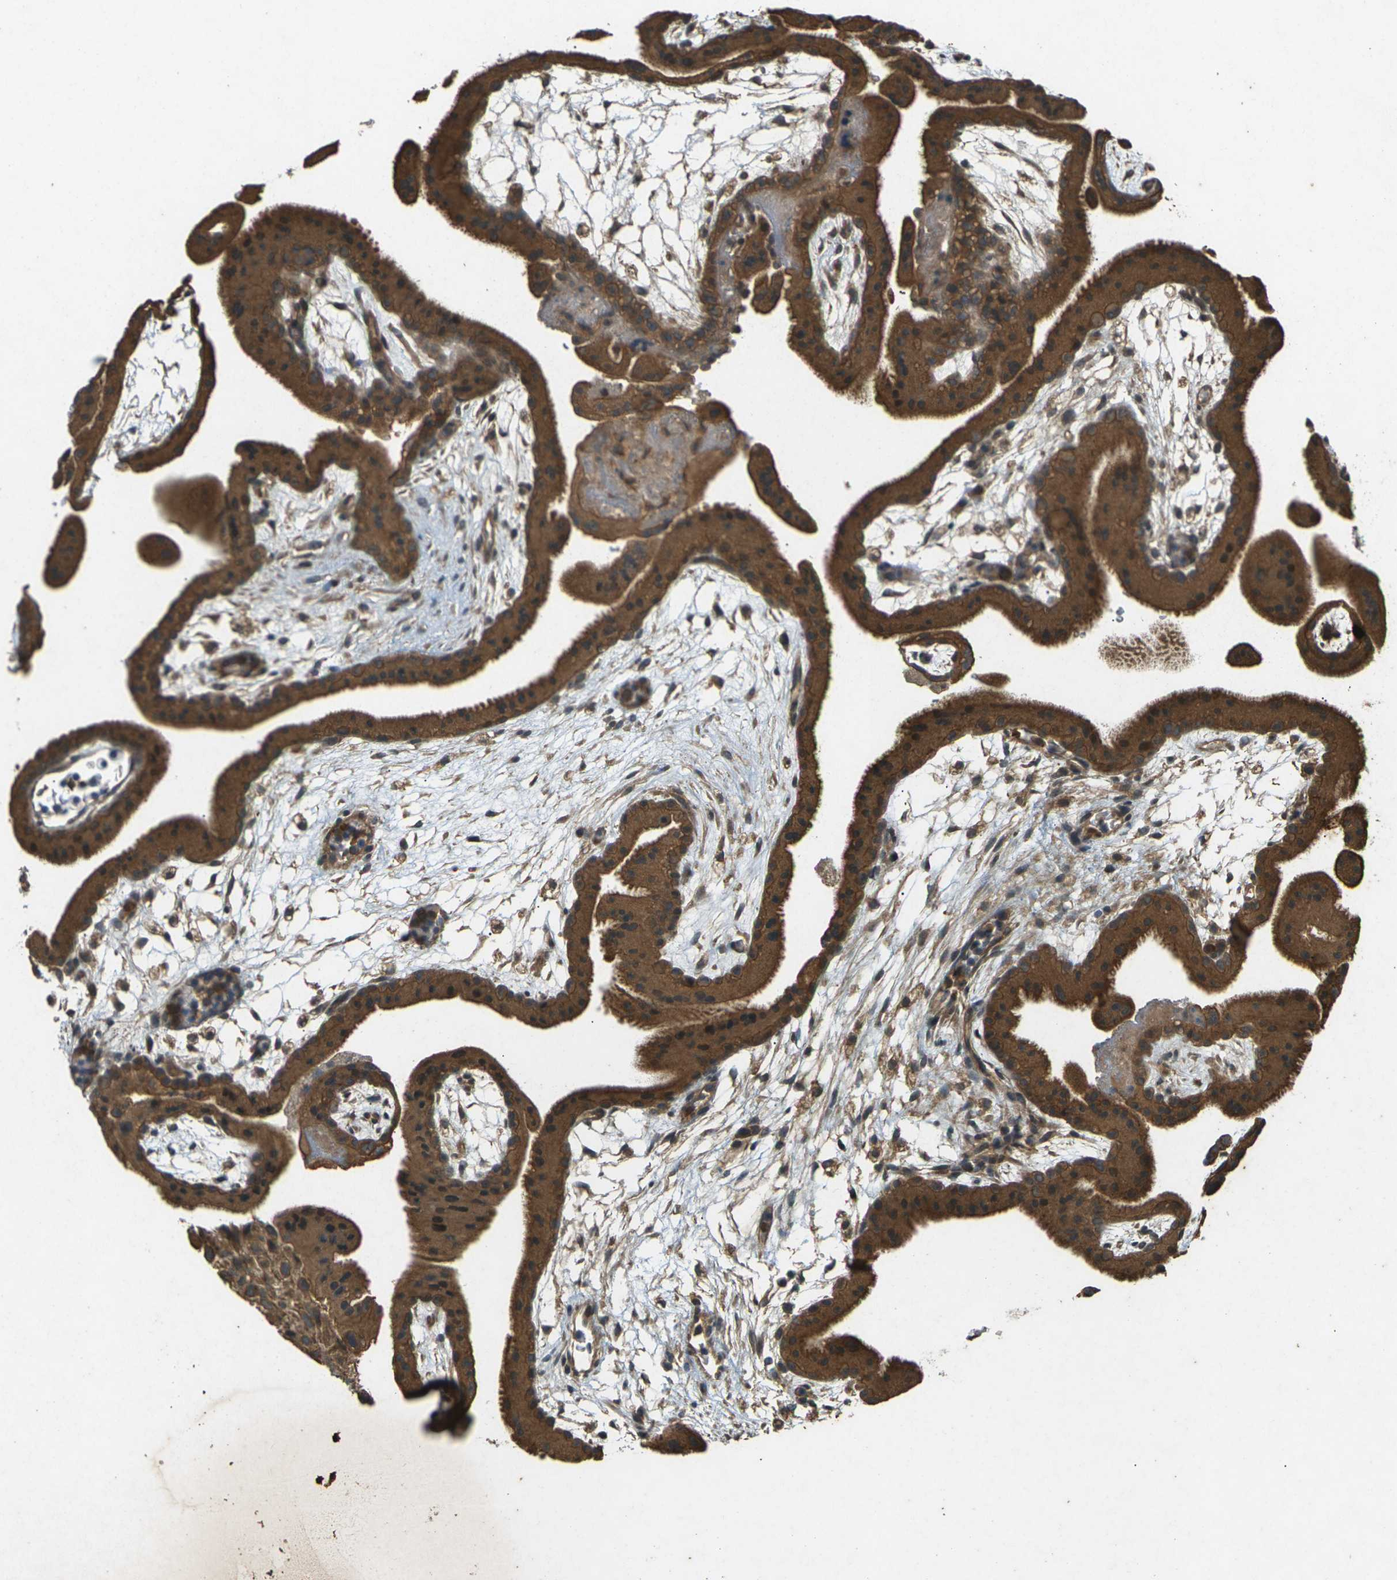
{"staining": {"intensity": "strong", "quantity": ">75%", "location": "cytoplasmic/membranous"}, "tissue": "placenta", "cell_type": "Trophoblastic cells", "image_type": "normal", "snomed": [{"axis": "morphology", "description": "Normal tissue, NOS"}, {"axis": "topography", "description": "Placenta"}], "caption": "The micrograph reveals a brown stain indicating the presence of a protein in the cytoplasmic/membranous of trophoblastic cells in placenta.", "gene": "TAP1", "patient": {"sex": "female", "age": 19}}